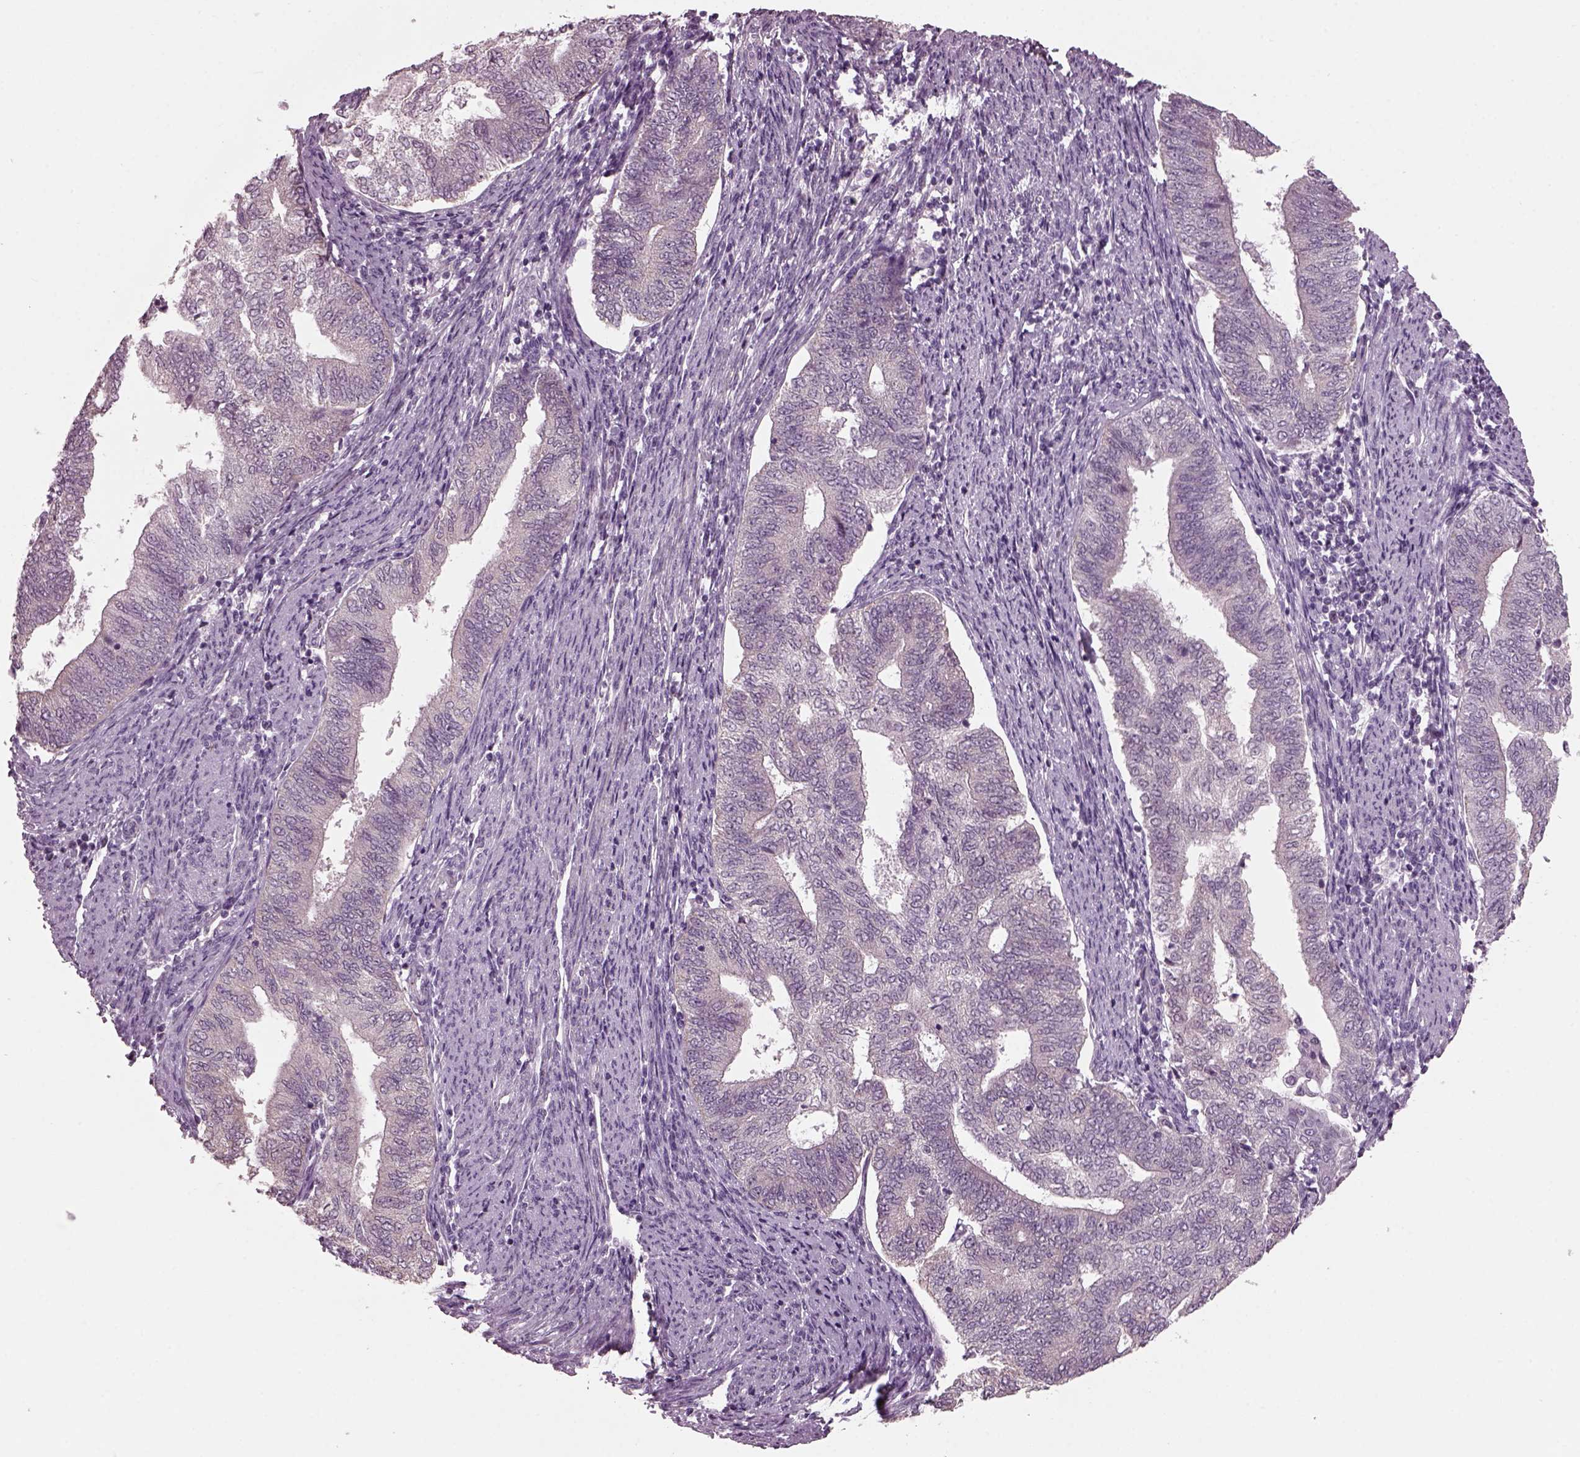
{"staining": {"intensity": "negative", "quantity": "none", "location": "none"}, "tissue": "endometrial cancer", "cell_type": "Tumor cells", "image_type": "cancer", "snomed": [{"axis": "morphology", "description": "Adenocarcinoma, NOS"}, {"axis": "topography", "description": "Endometrium"}], "caption": "Immunohistochemical staining of human adenocarcinoma (endometrial) displays no significant staining in tumor cells.", "gene": "CLCN4", "patient": {"sex": "female", "age": 65}}